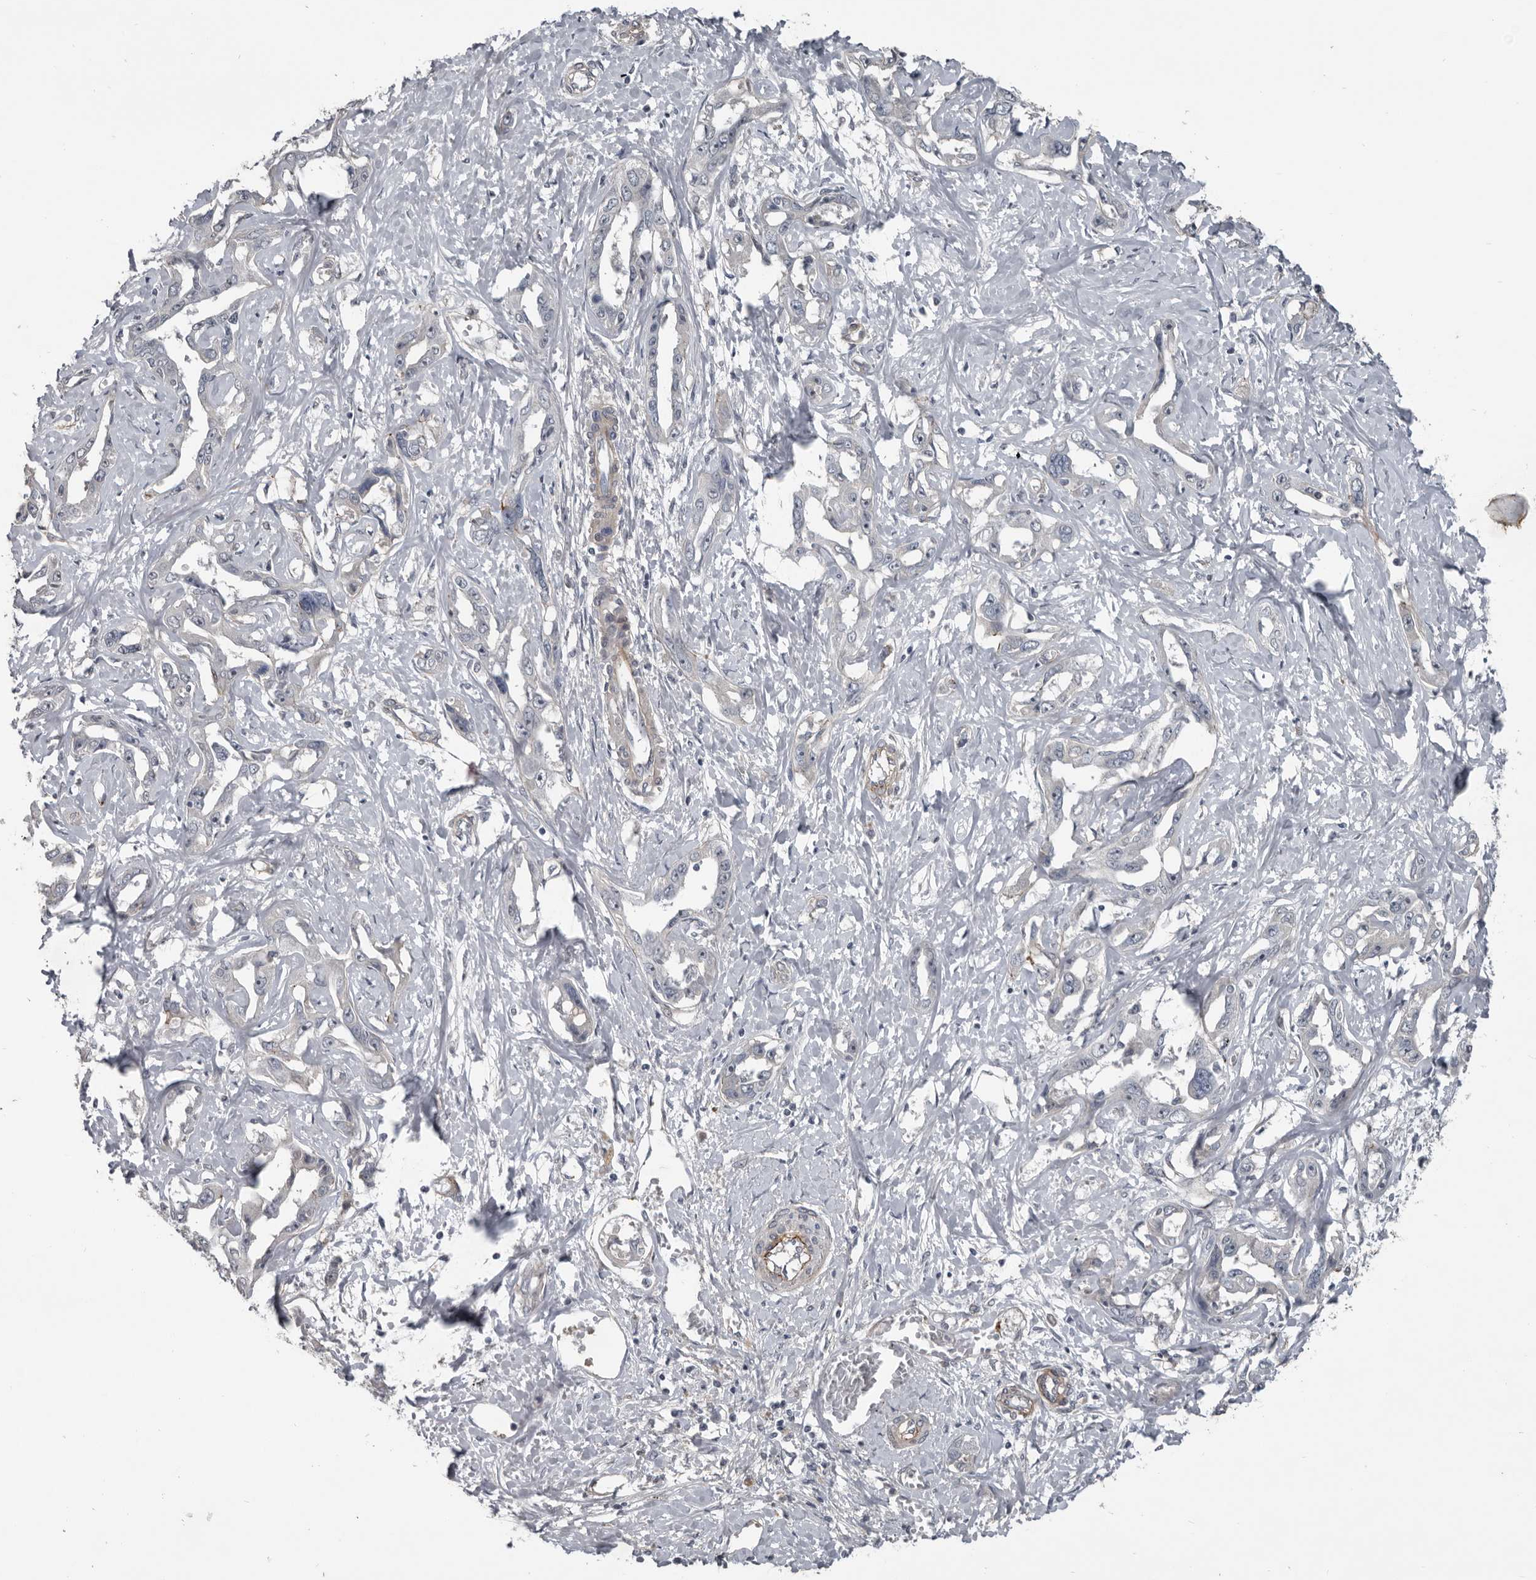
{"staining": {"intensity": "negative", "quantity": "none", "location": "none"}, "tissue": "liver cancer", "cell_type": "Tumor cells", "image_type": "cancer", "snomed": [{"axis": "morphology", "description": "Cholangiocarcinoma"}, {"axis": "topography", "description": "Liver"}], "caption": "Immunohistochemistry (IHC) photomicrograph of human liver cancer stained for a protein (brown), which displays no expression in tumor cells.", "gene": "C1orf216", "patient": {"sex": "male", "age": 59}}